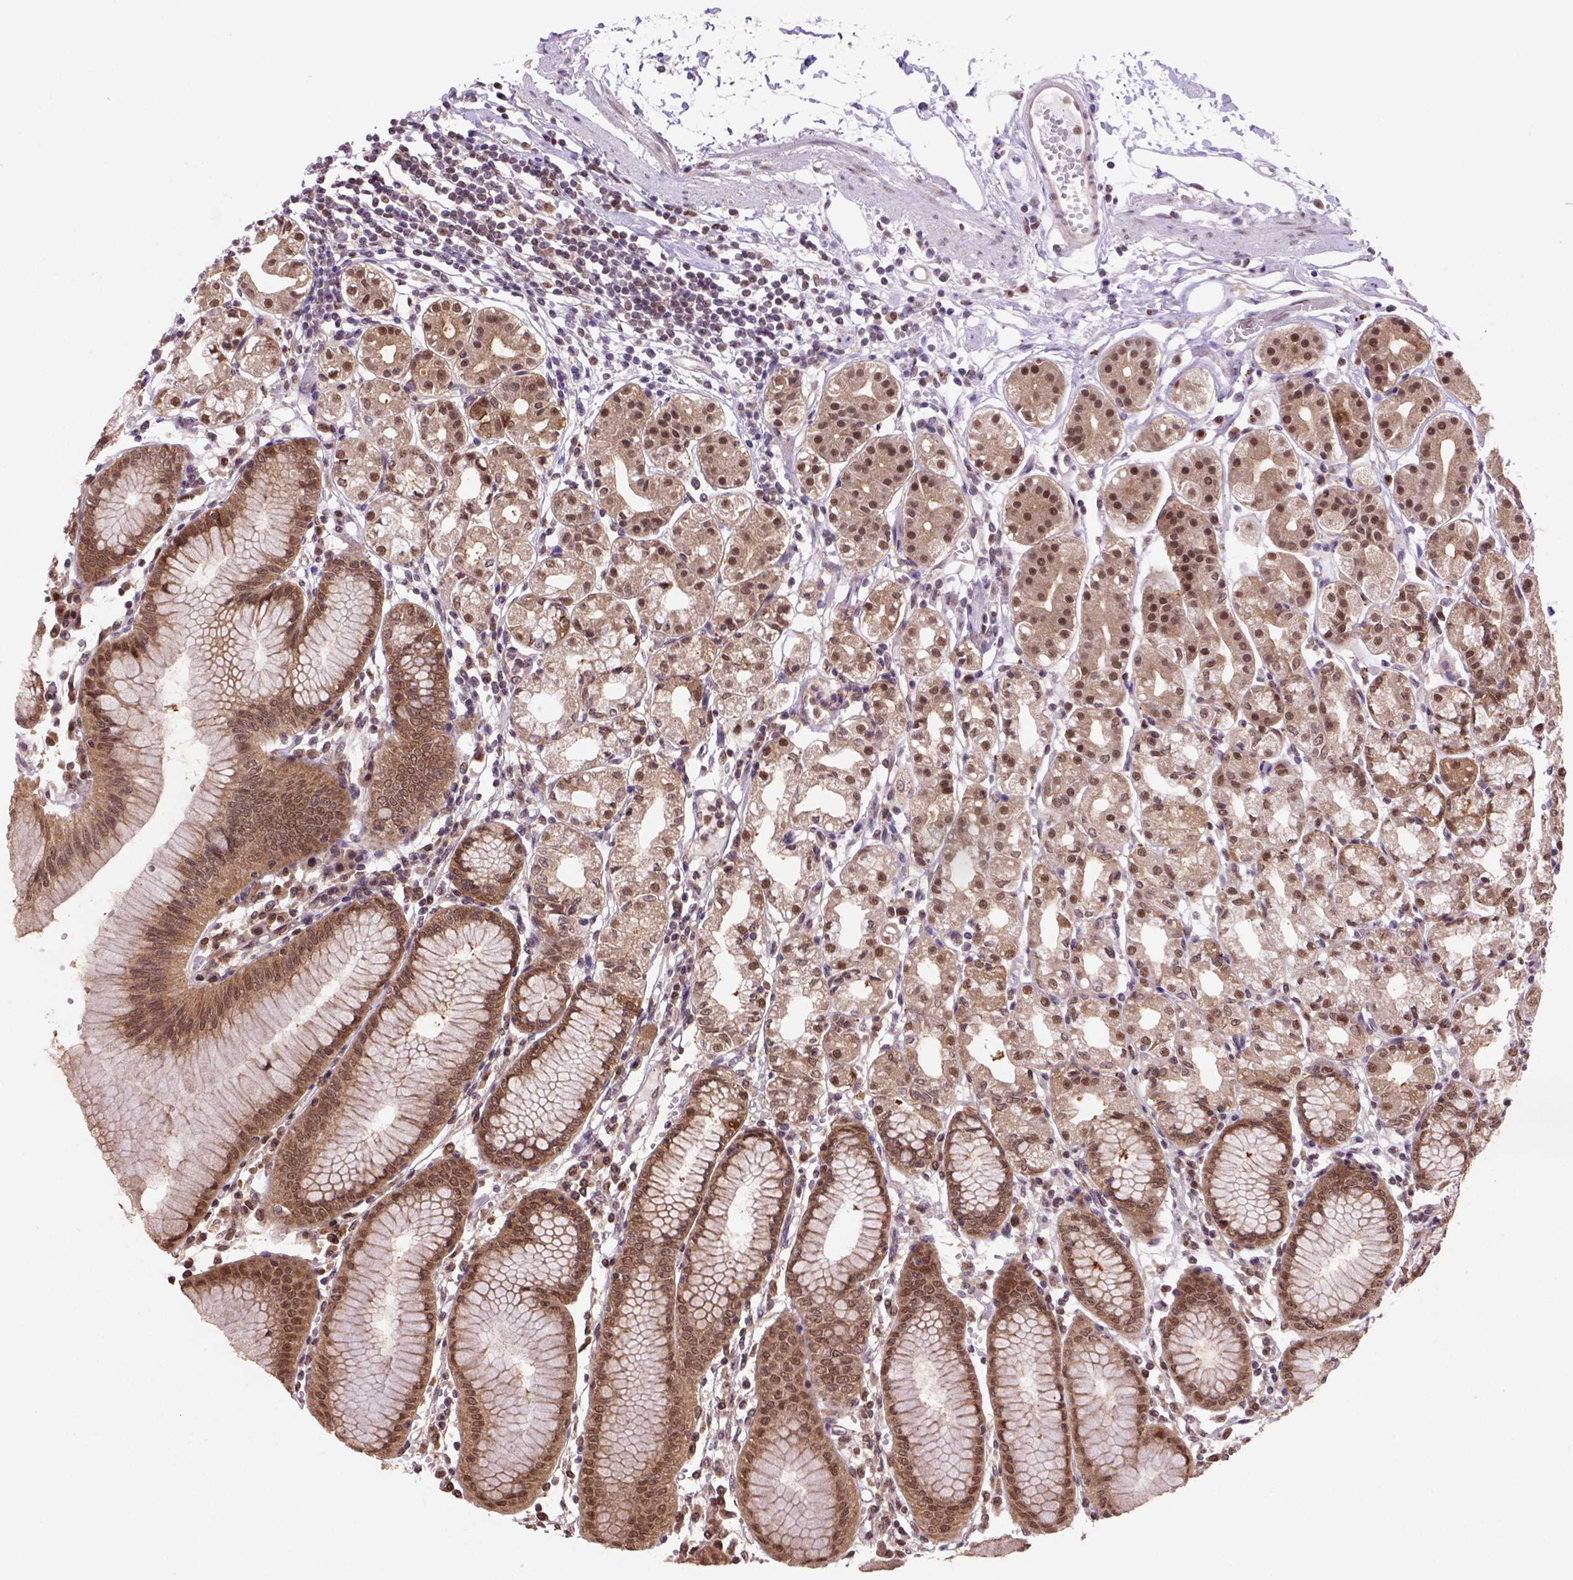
{"staining": {"intensity": "strong", "quantity": ">75%", "location": "cytoplasmic/membranous,nuclear"}, "tissue": "stomach", "cell_type": "Glandular cells", "image_type": "normal", "snomed": [{"axis": "morphology", "description": "Normal tissue, NOS"}, {"axis": "topography", "description": "Skeletal muscle"}, {"axis": "topography", "description": "Stomach"}], "caption": "Immunohistochemical staining of unremarkable stomach exhibits strong cytoplasmic/membranous,nuclear protein staining in about >75% of glandular cells.", "gene": "PSMC2", "patient": {"sex": "female", "age": 57}}